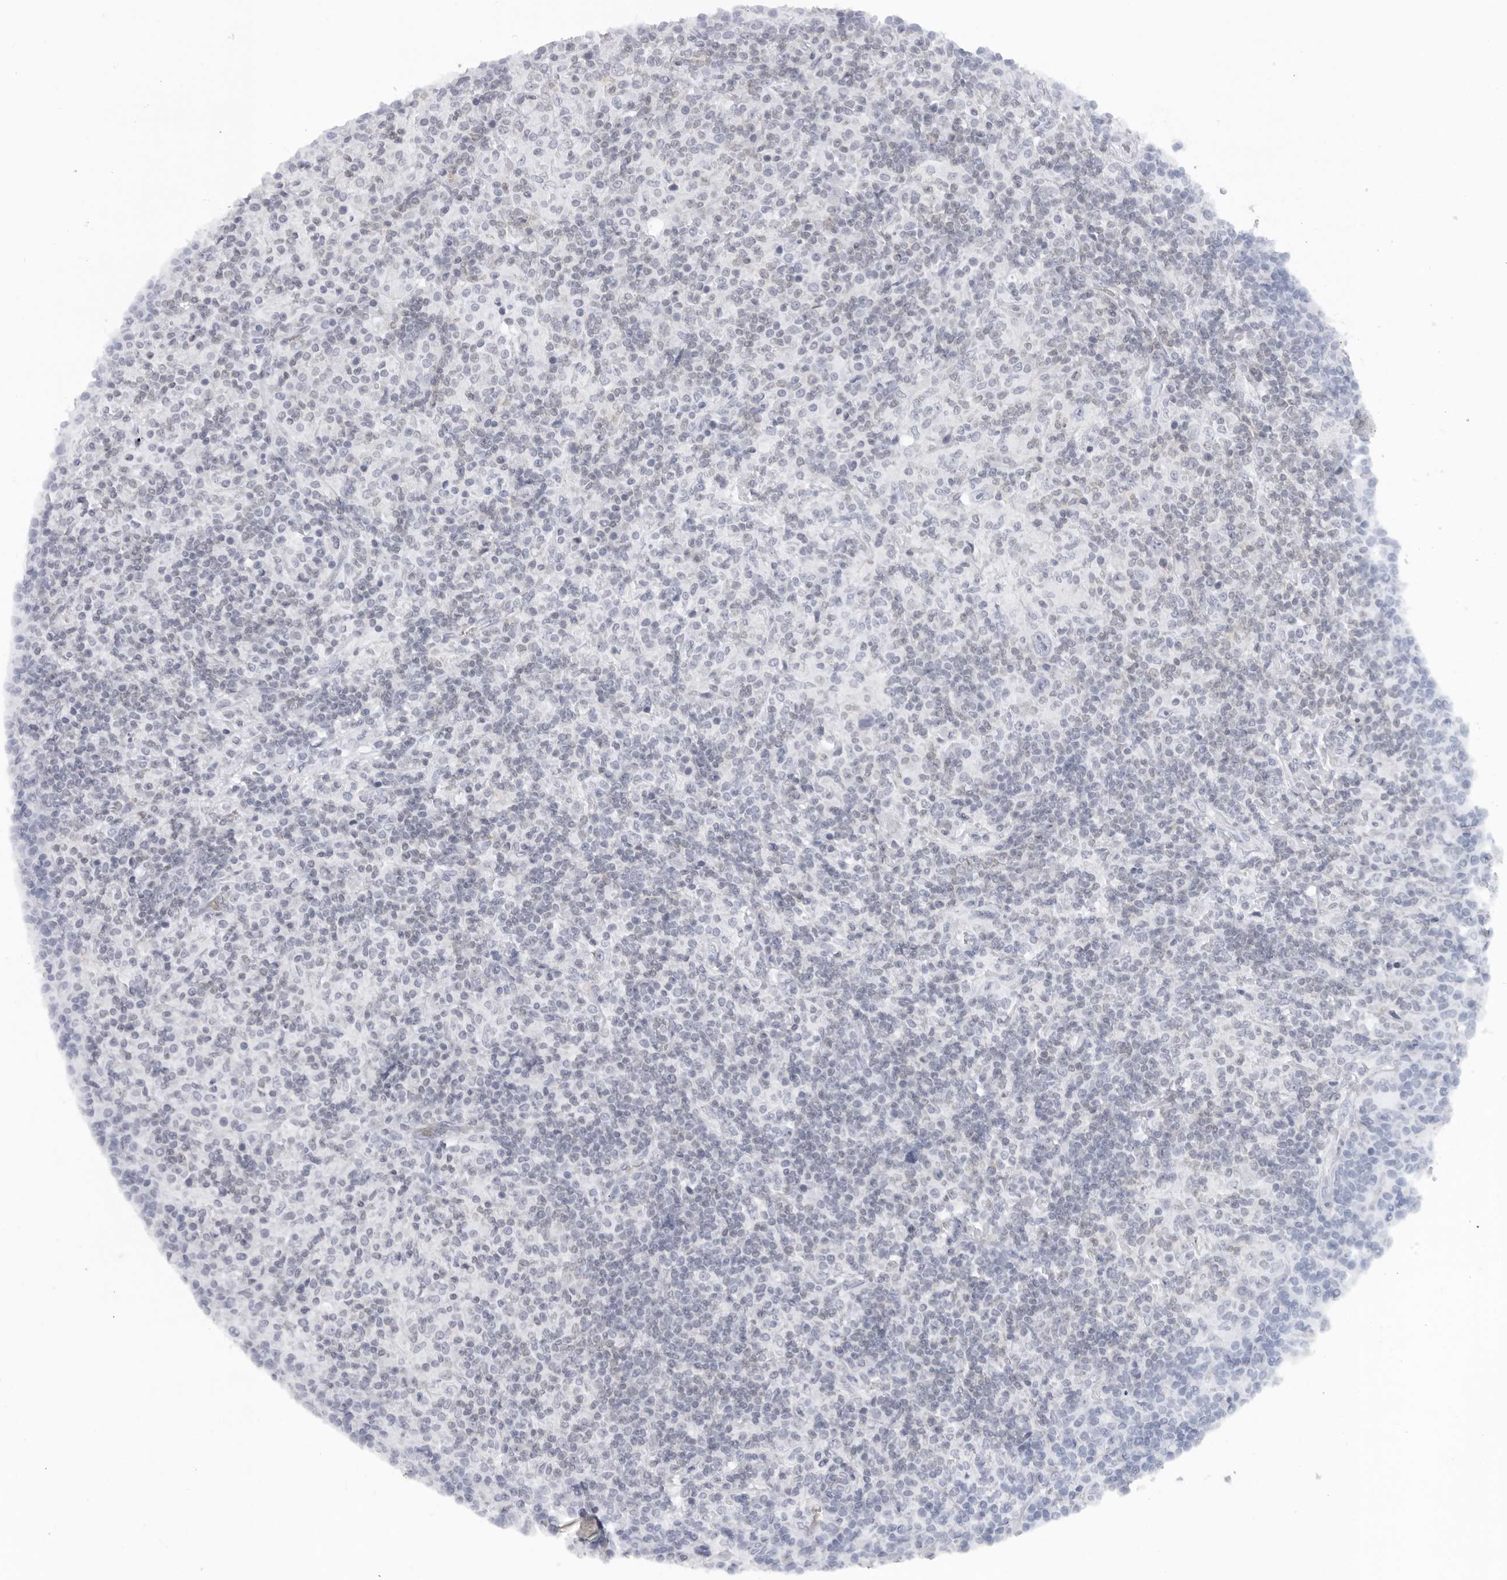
{"staining": {"intensity": "negative", "quantity": "none", "location": "none"}, "tissue": "lymphoma", "cell_type": "Tumor cells", "image_type": "cancer", "snomed": [{"axis": "morphology", "description": "Hodgkin's disease, NOS"}, {"axis": "topography", "description": "Lymph node"}], "caption": "IHC histopathology image of neoplastic tissue: human Hodgkin's disease stained with DAB displays no significant protein expression in tumor cells.", "gene": "EPB41", "patient": {"sex": "male", "age": 70}}